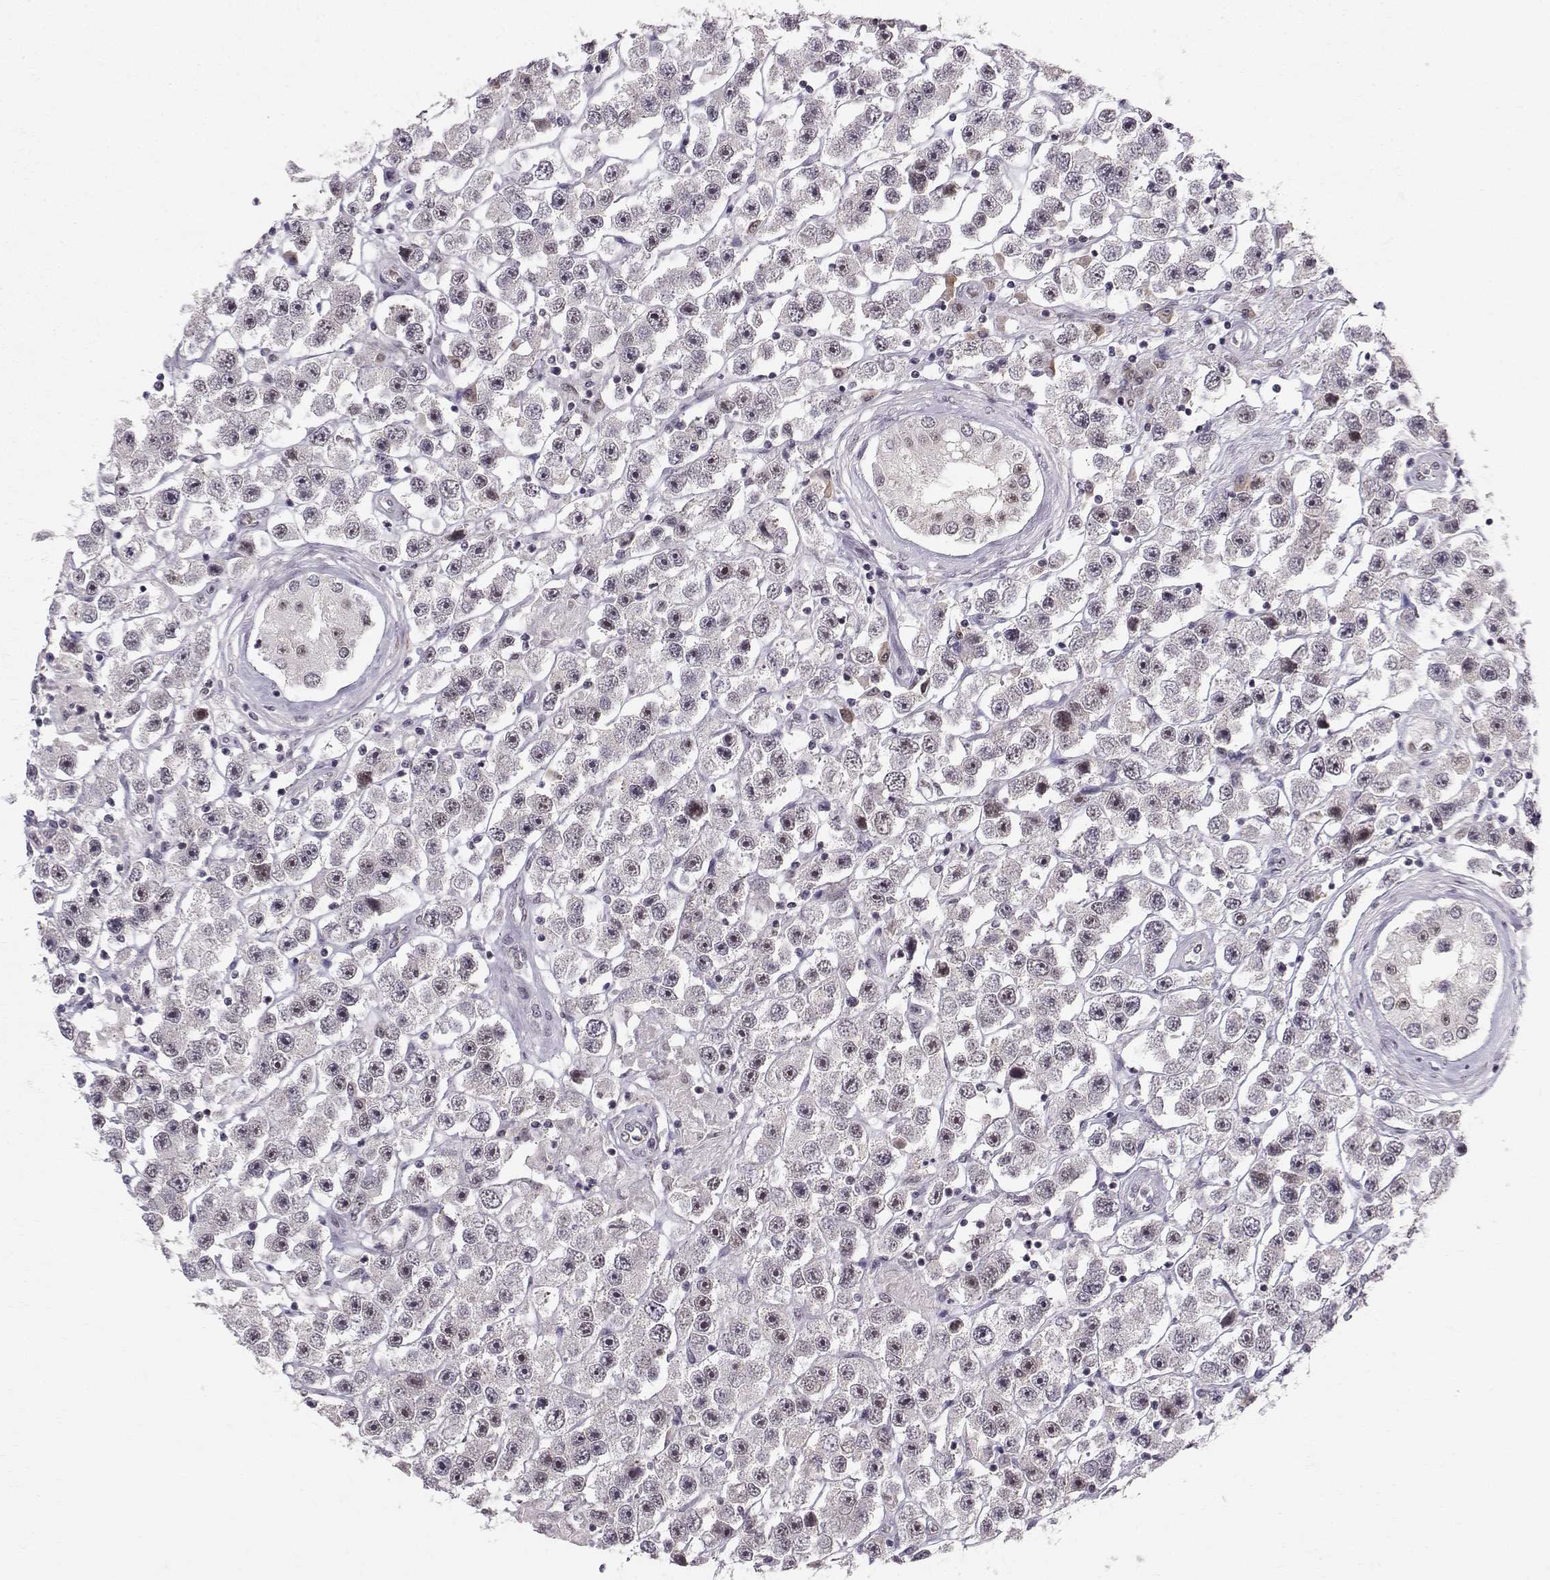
{"staining": {"intensity": "weak", "quantity": "<25%", "location": "nuclear"}, "tissue": "testis cancer", "cell_type": "Tumor cells", "image_type": "cancer", "snomed": [{"axis": "morphology", "description": "Seminoma, NOS"}, {"axis": "topography", "description": "Testis"}], "caption": "Human testis seminoma stained for a protein using immunohistochemistry (IHC) displays no expression in tumor cells.", "gene": "RPP38", "patient": {"sex": "male", "age": 45}}